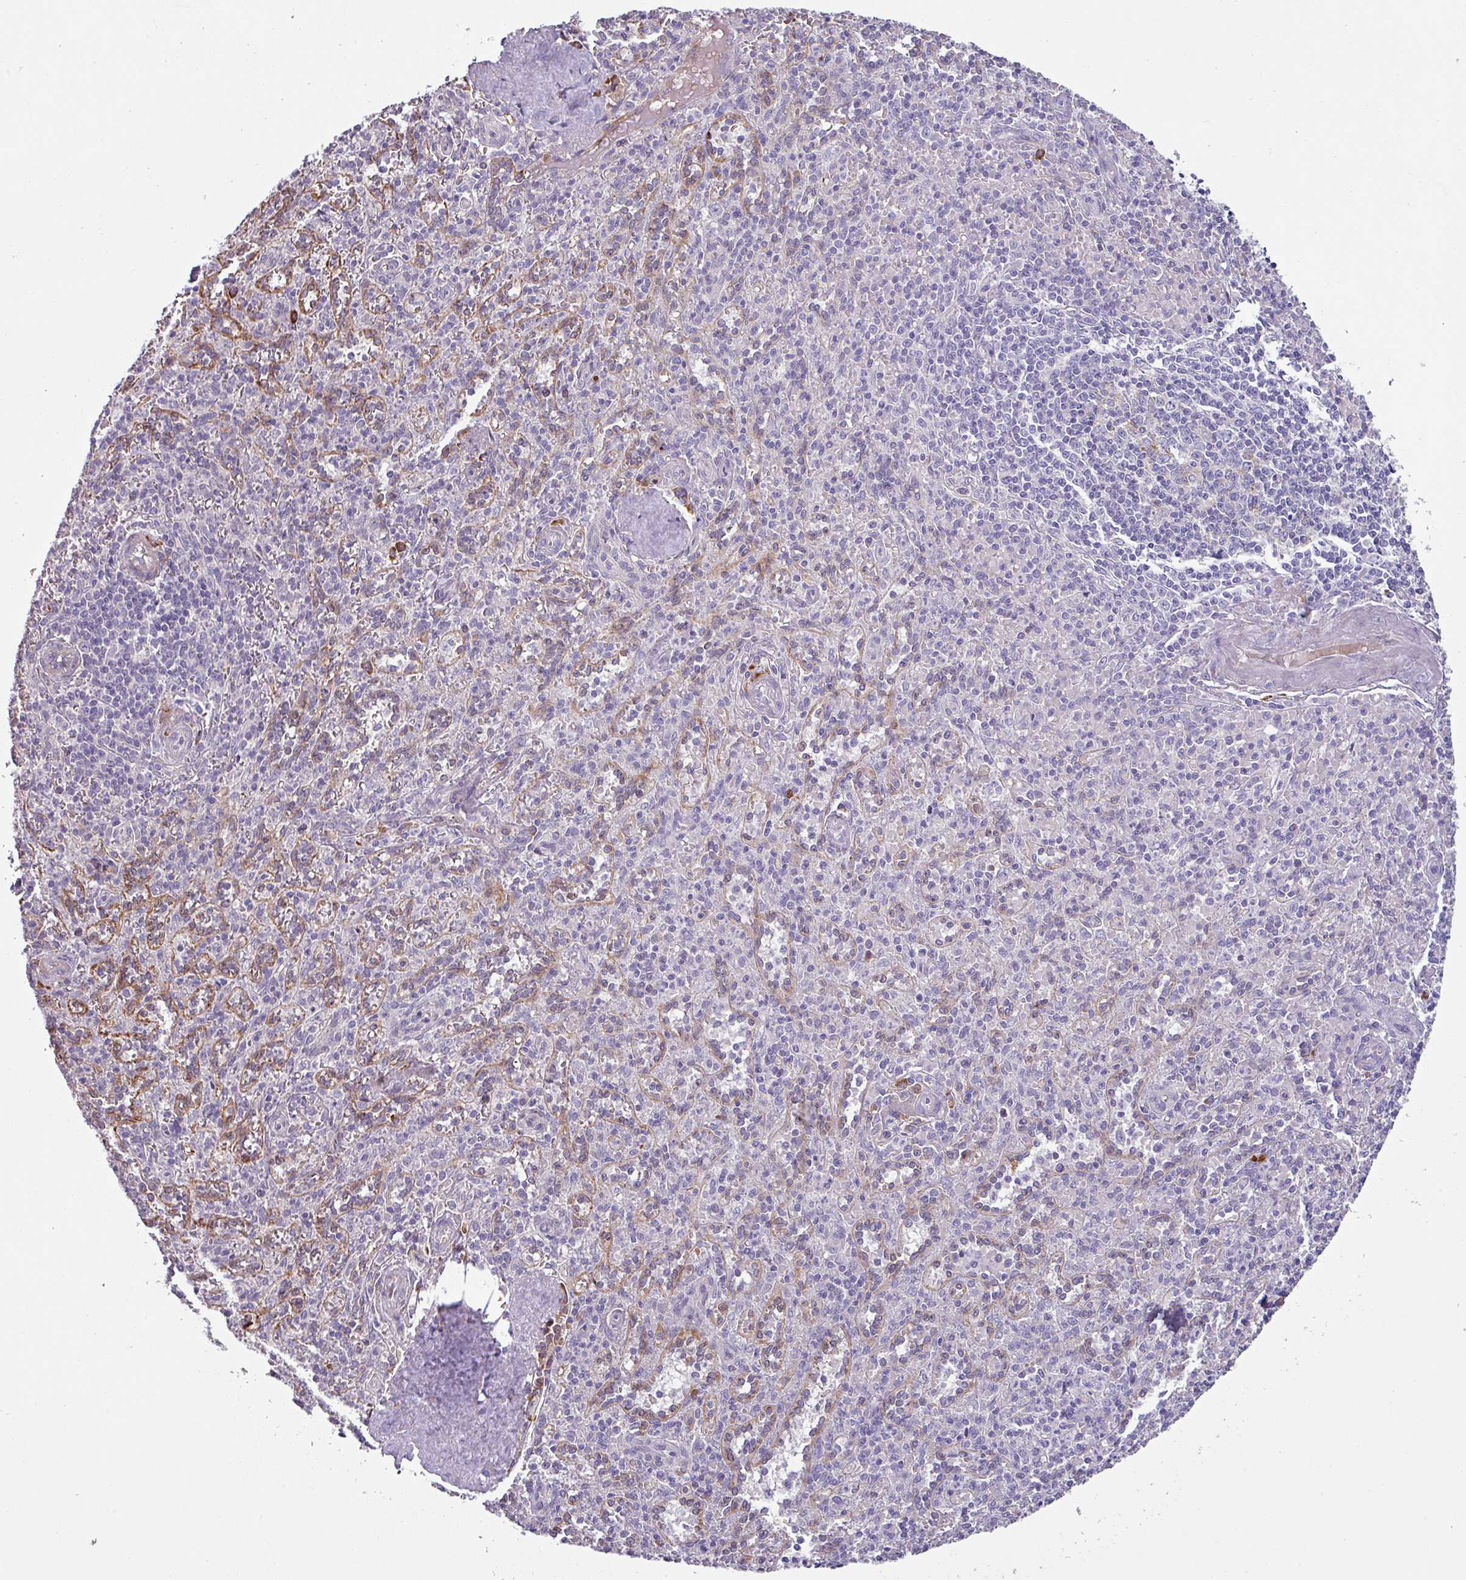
{"staining": {"intensity": "negative", "quantity": "none", "location": "none"}, "tissue": "spleen", "cell_type": "Cells in red pulp", "image_type": "normal", "snomed": [{"axis": "morphology", "description": "Normal tissue, NOS"}, {"axis": "topography", "description": "Spleen"}], "caption": "DAB immunohistochemical staining of unremarkable spleen demonstrates no significant expression in cells in red pulp. (DAB (3,3'-diaminobenzidine) immunohistochemistry with hematoxylin counter stain).", "gene": "KLHL3", "patient": {"sex": "female", "age": 70}}